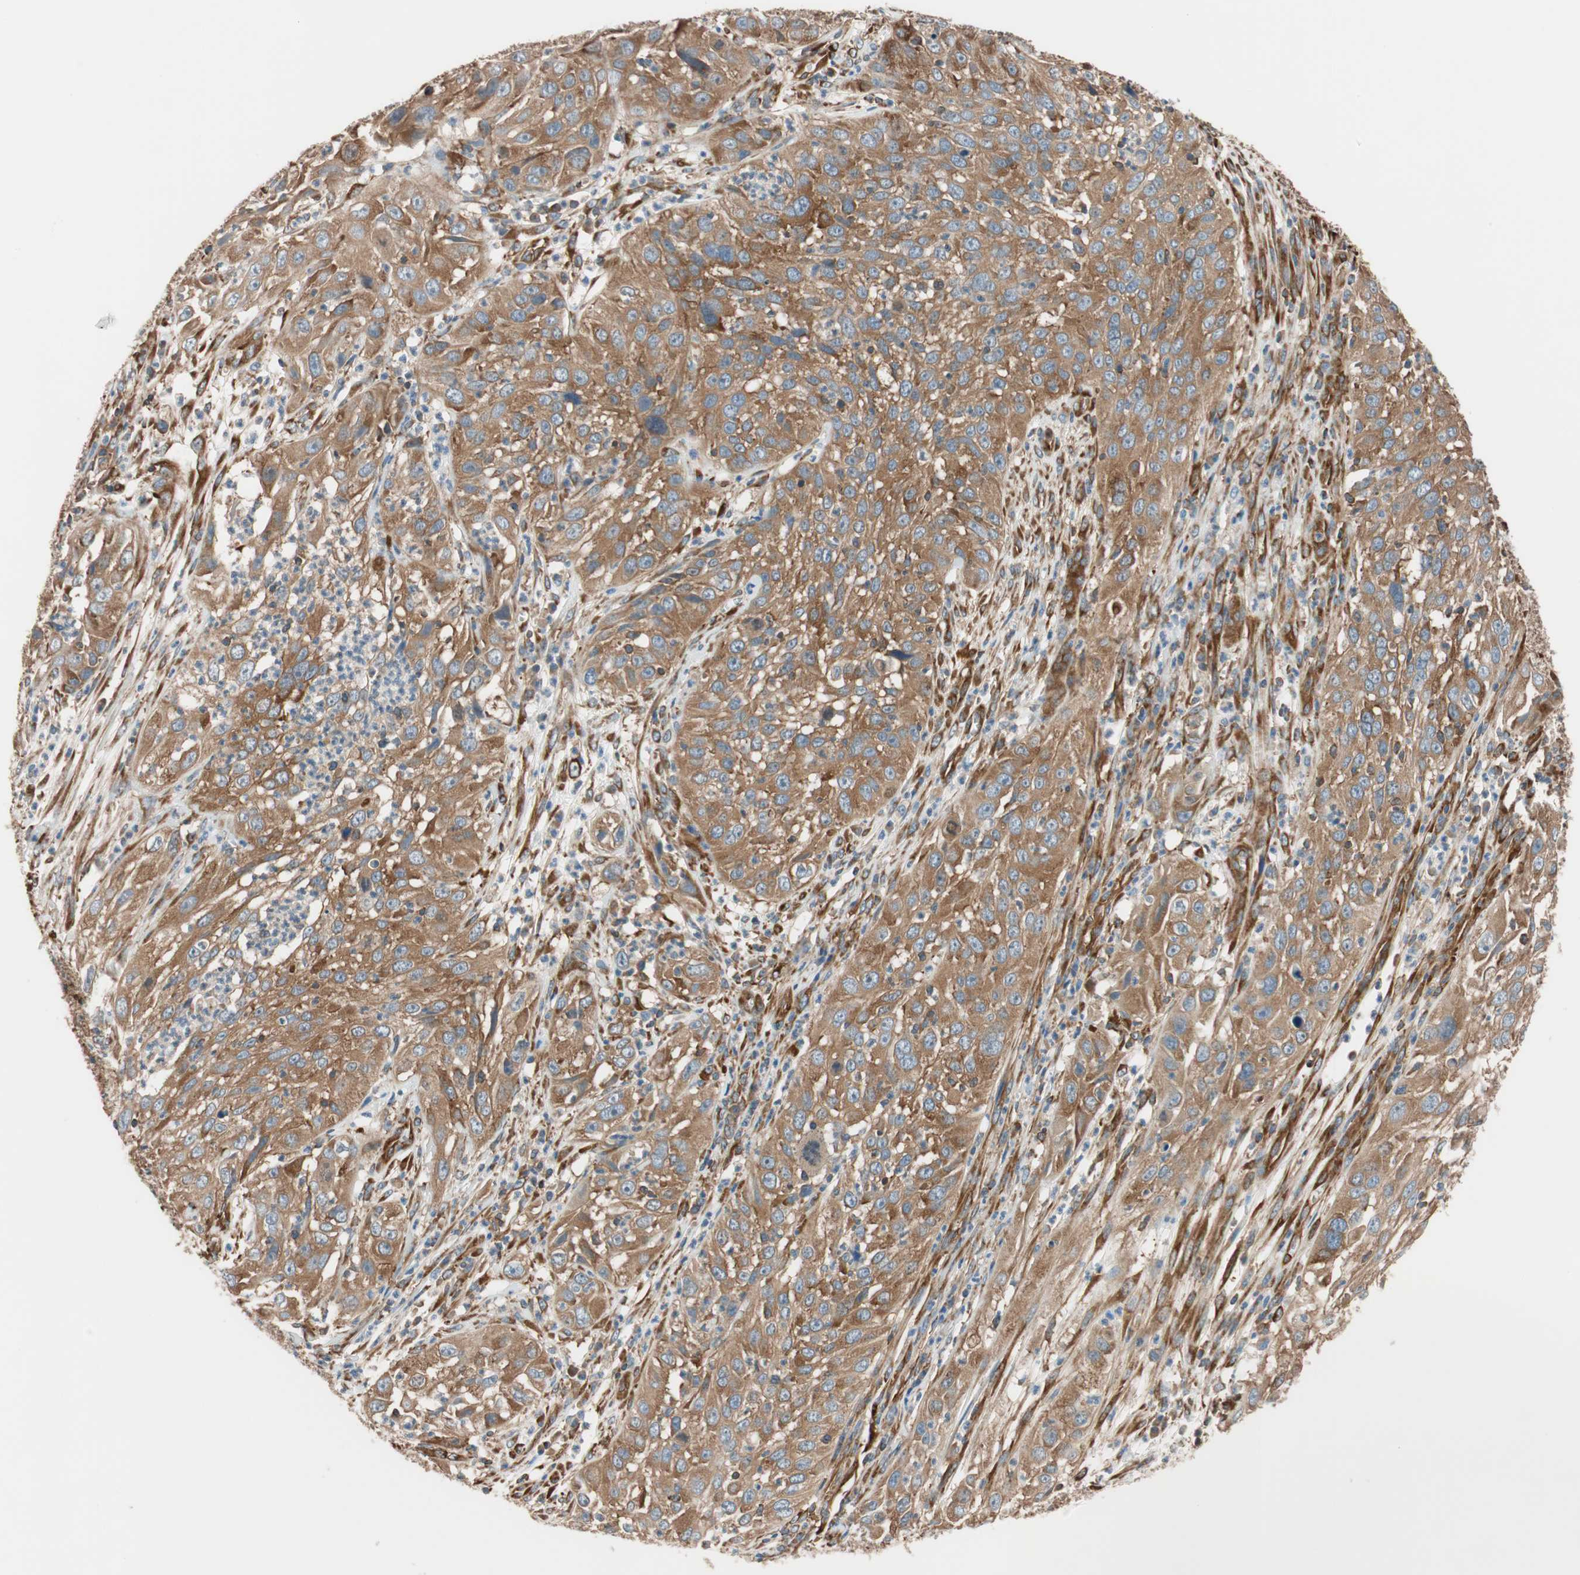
{"staining": {"intensity": "moderate", "quantity": ">75%", "location": "cytoplasmic/membranous"}, "tissue": "cervical cancer", "cell_type": "Tumor cells", "image_type": "cancer", "snomed": [{"axis": "morphology", "description": "Squamous cell carcinoma, NOS"}, {"axis": "topography", "description": "Cervix"}], "caption": "Human cervical cancer (squamous cell carcinoma) stained with a brown dye demonstrates moderate cytoplasmic/membranous positive positivity in approximately >75% of tumor cells.", "gene": "WASL", "patient": {"sex": "female", "age": 32}}